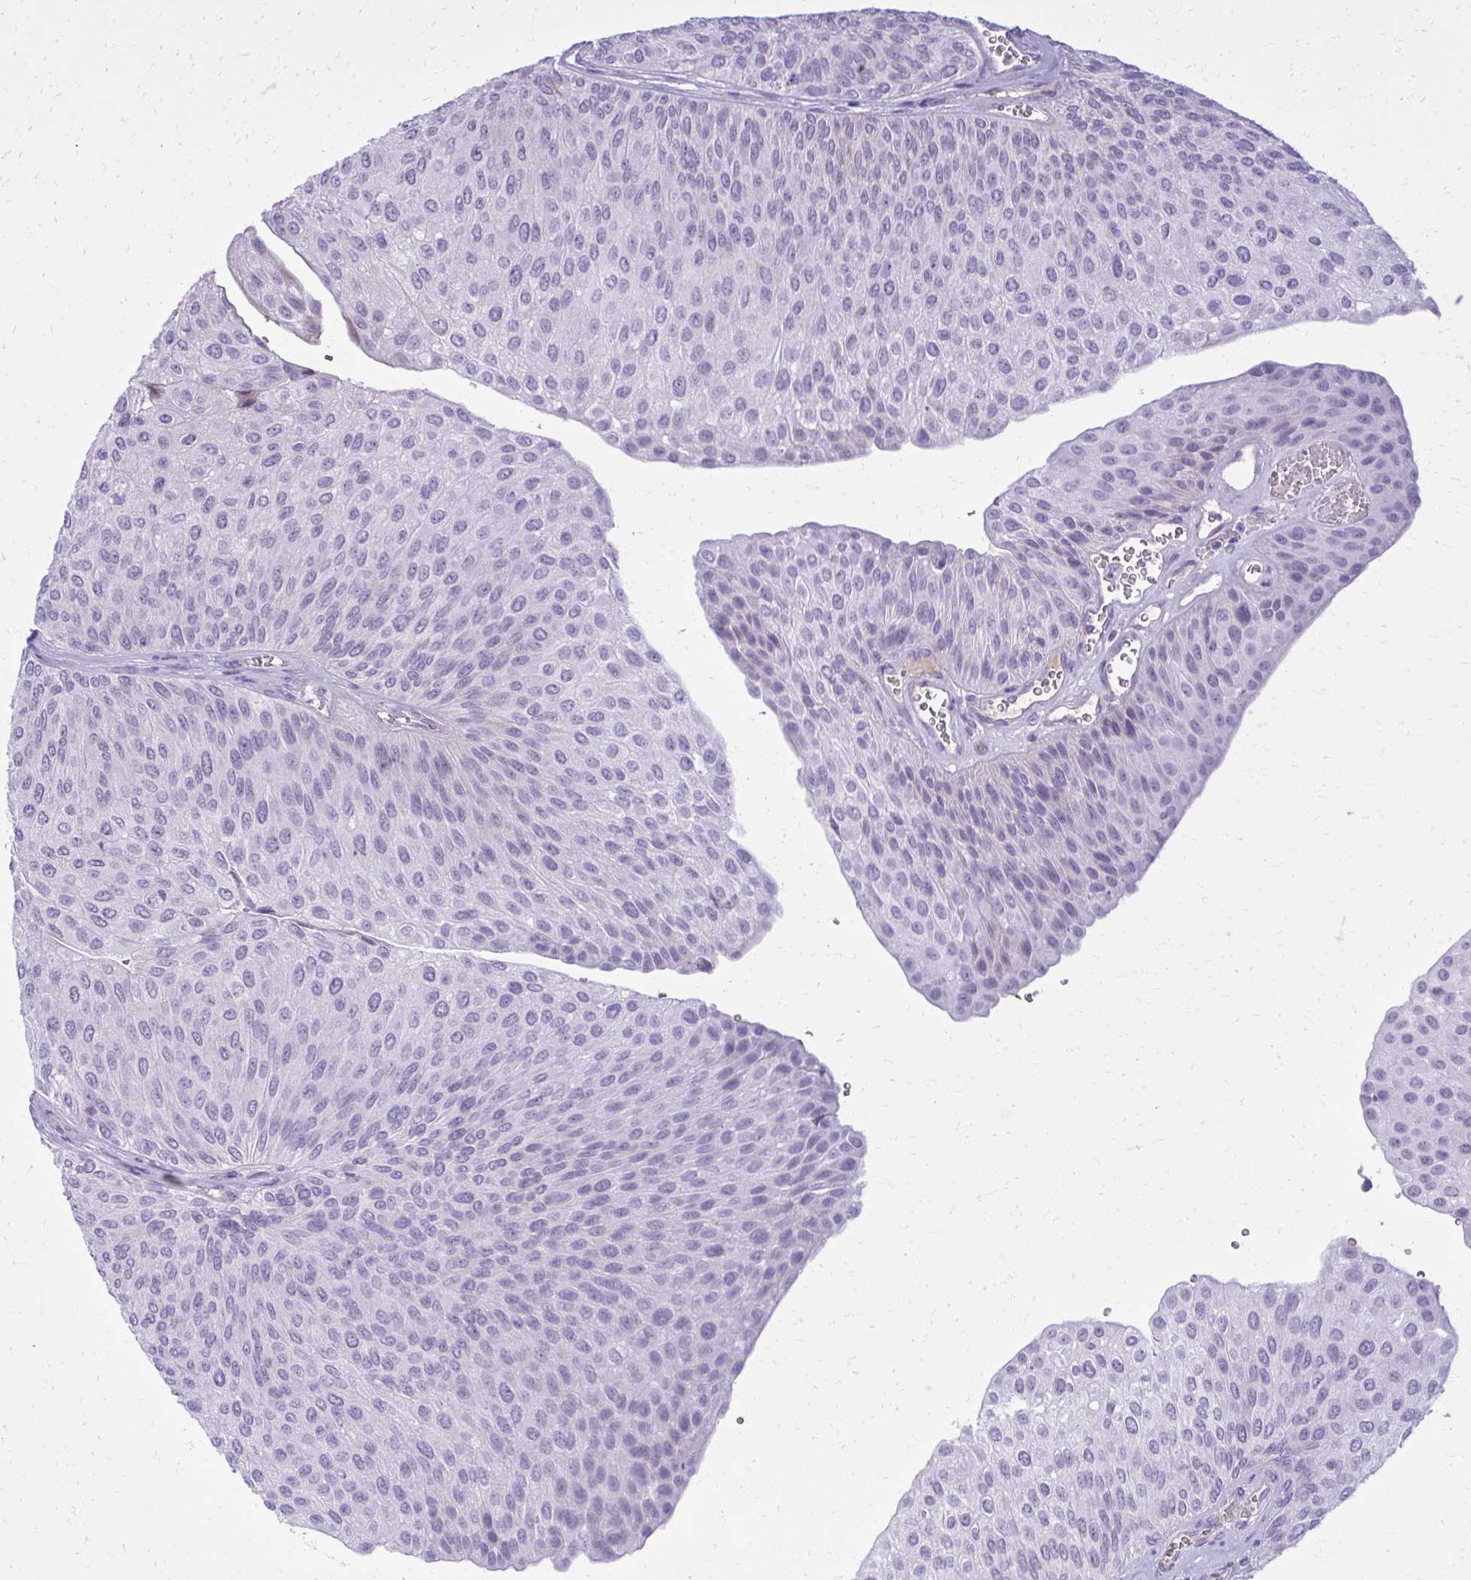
{"staining": {"intensity": "moderate", "quantity": "<25%", "location": "cytoplasmic/membranous"}, "tissue": "urothelial cancer", "cell_type": "Tumor cells", "image_type": "cancer", "snomed": [{"axis": "morphology", "description": "Urothelial carcinoma, NOS"}, {"axis": "topography", "description": "Urinary bladder"}], "caption": "Urothelial cancer stained with DAB (3,3'-diaminobenzidine) immunohistochemistry (IHC) reveals low levels of moderate cytoplasmic/membranous positivity in about <25% of tumor cells. The staining was performed using DAB (3,3'-diaminobenzidine), with brown indicating positive protein expression. Nuclei are stained blue with hematoxylin.", "gene": "PITPNM3", "patient": {"sex": "male", "age": 67}}